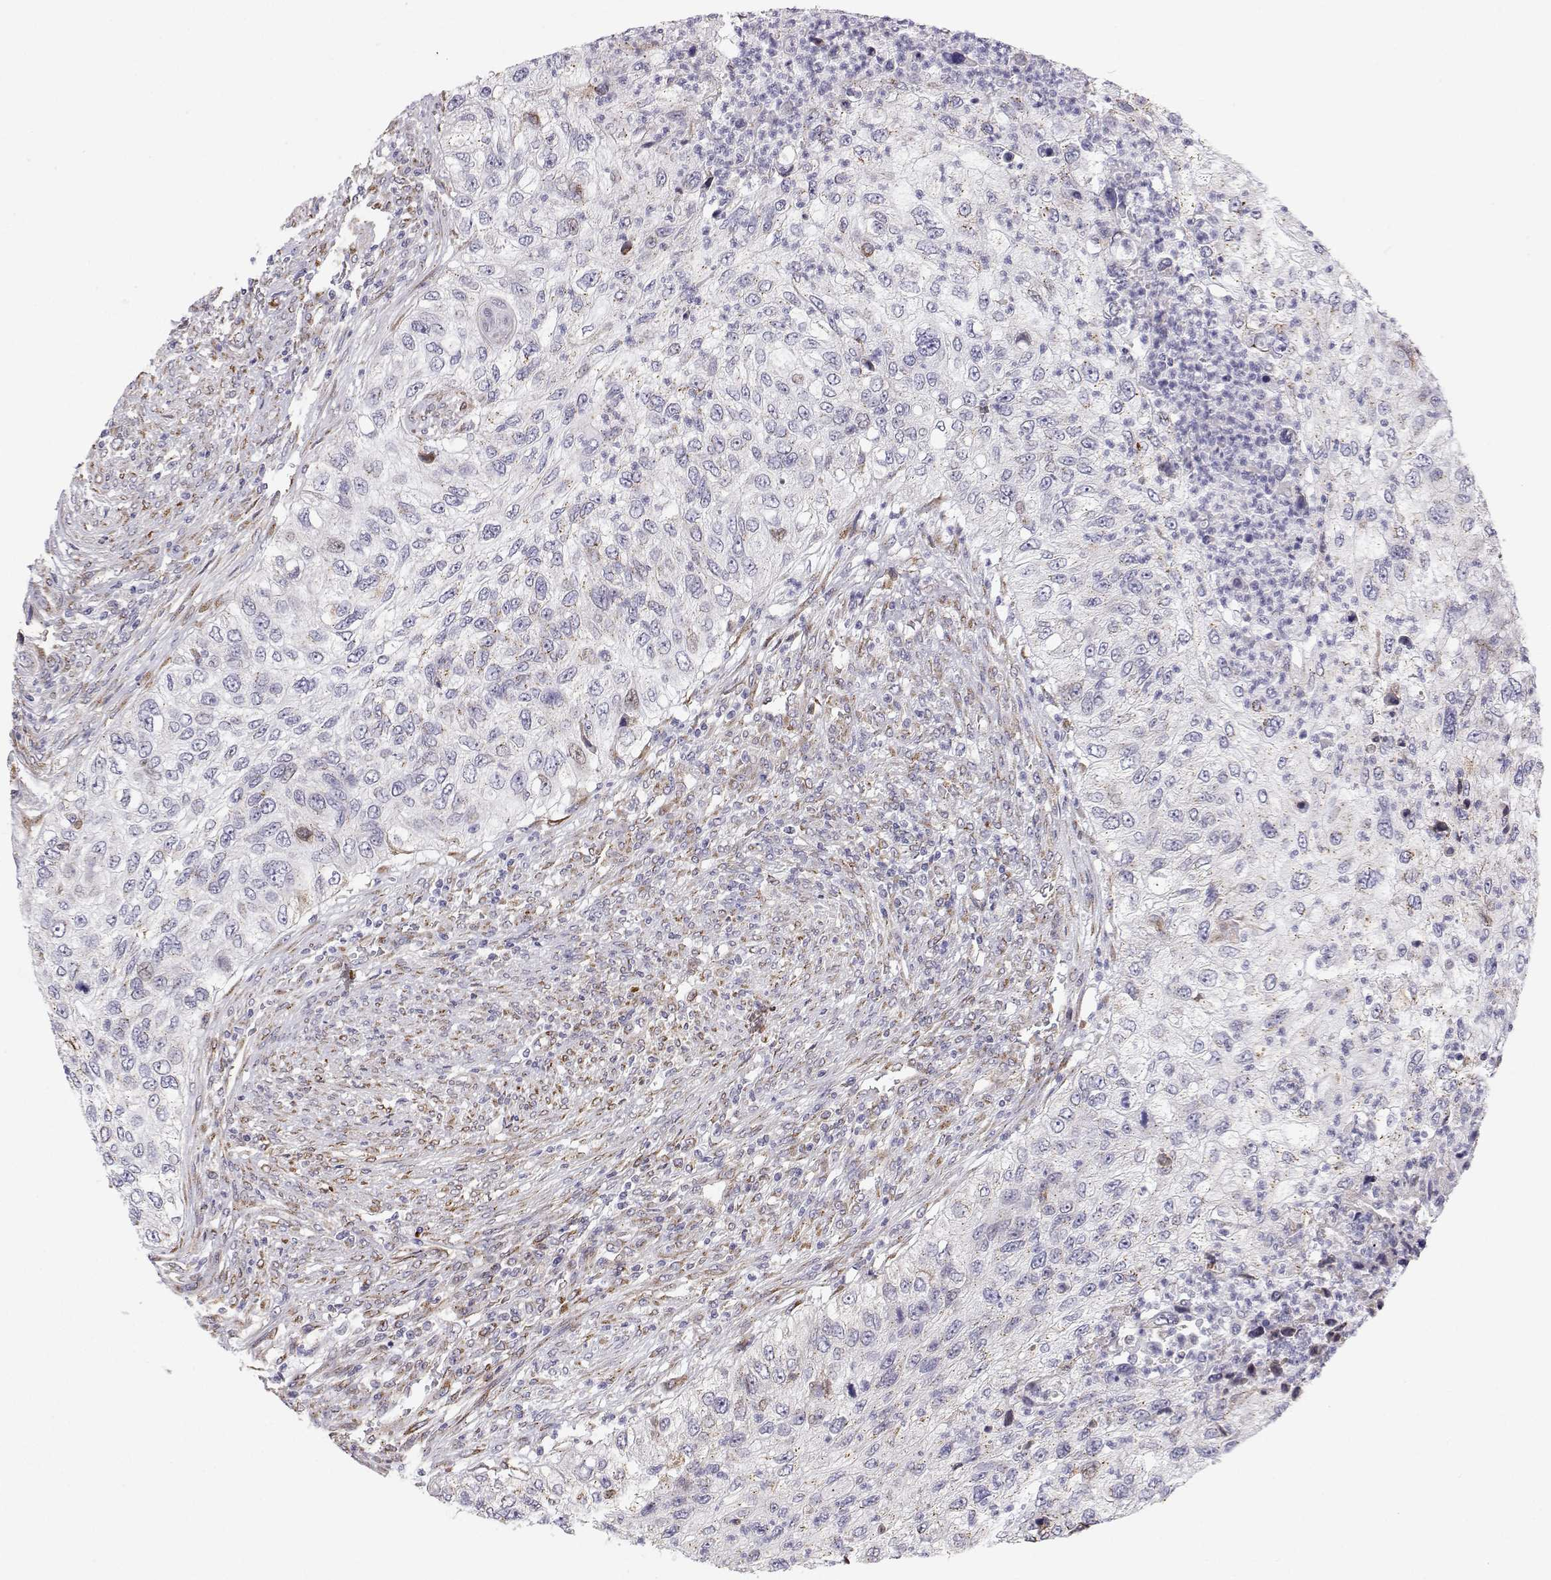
{"staining": {"intensity": "negative", "quantity": "none", "location": "none"}, "tissue": "urothelial cancer", "cell_type": "Tumor cells", "image_type": "cancer", "snomed": [{"axis": "morphology", "description": "Urothelial carcinoma, High grade"}, {"axis": "topography", "description": "Urinary bladder"}], "caption": "IHC of human urothelial carcinoma (high-grade) demonstrates no positivity in tumor cells.", "gene": "STARD13", "patient": {"sex": "female", "age": 60}}